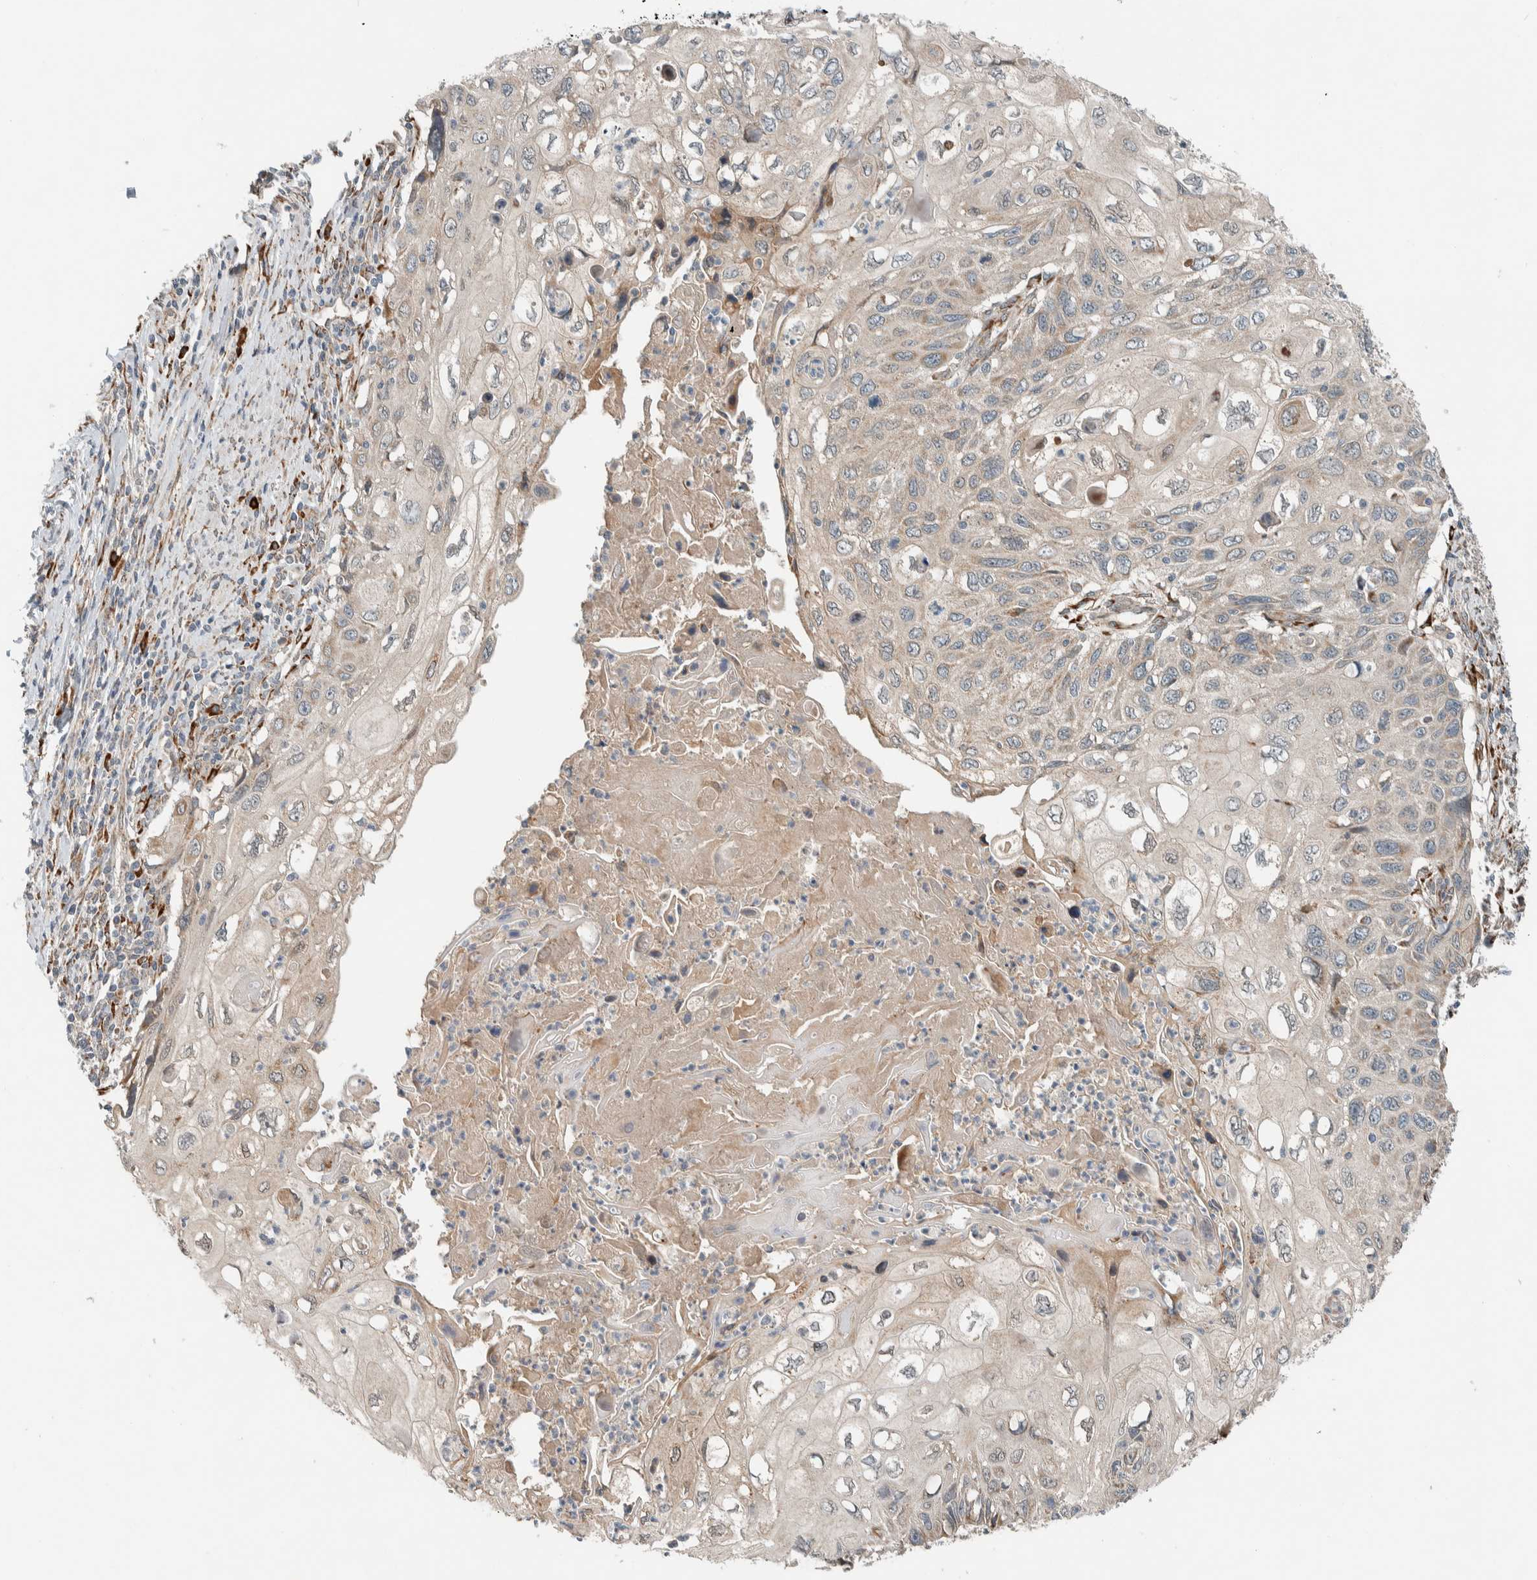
{"staining": {"intensity": "weak", "quantity": "<25%", "location": "cytoplasmic/membranous"}, "tissue": "cervical cancer", "cell_type": "Tumor cells", "image_type": "cancer", "snomed": [{"axis": "morphology", "description": "Squamous cell carcinoma, NOS"}, {"axis": "topography", "description": "Cervix"}], "caption": "Squamous cell carcinoma (cervical) stained for a protein using IHC demonstrates no positivity tumor cells.", "gene": "CTBP2", "patient": {"sex": "female", "age": 70}}